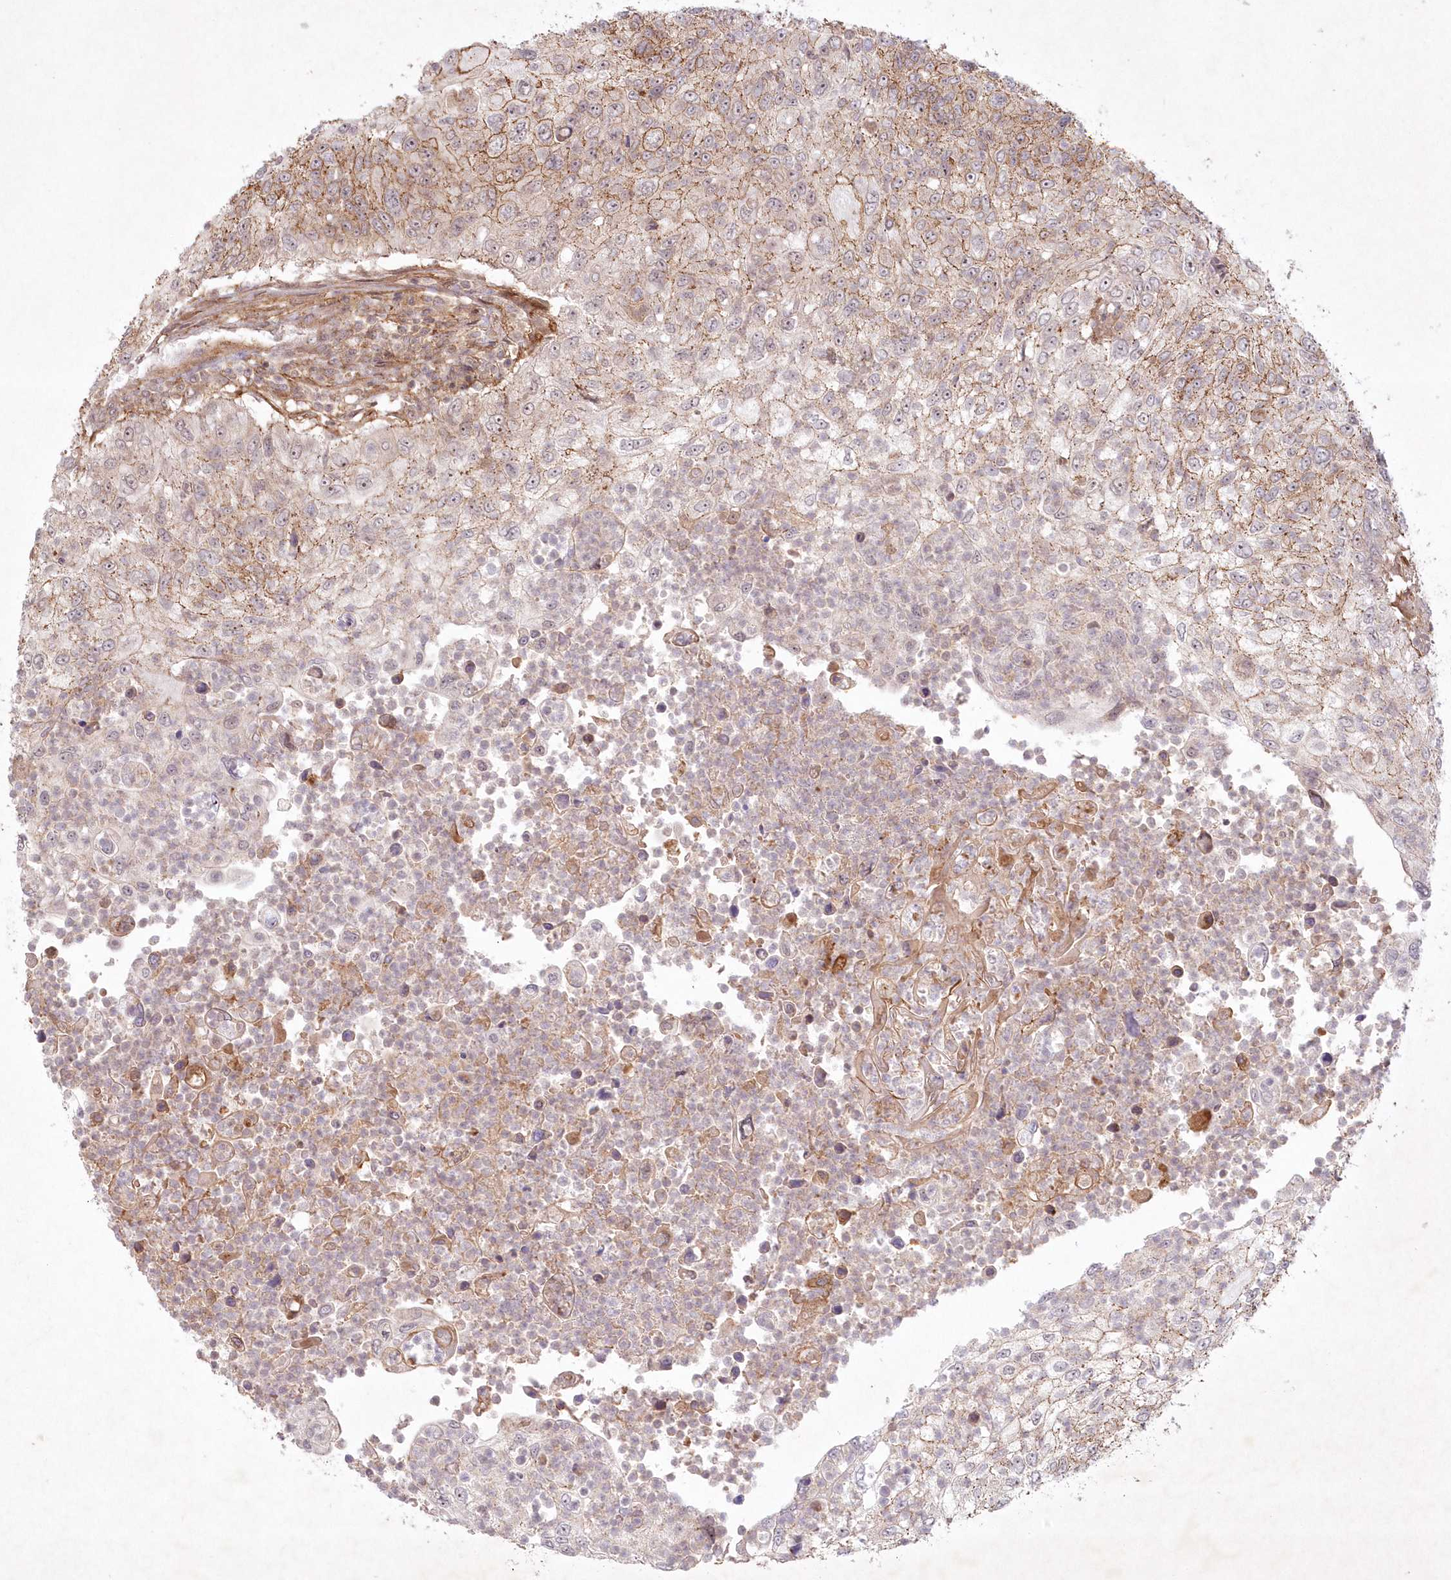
{"staining": {"intensity": "moderate", "quantity": "25%-75%", "location": "cytoplasmic/membranous,nuclear"}, "tissue": "urothelial cancer", "cell_type": "Tumor cells", "image_type": "cancer", "snomed": [{"axis": "morphology", "description": "Urothelial carcinoma, High grade"}, {"axis": "topography", "description": "Urinary bladder"}], "caption": "This image demonstrates immunohistochemistry (IHC) staining of urothelial carcinoma (high-grade), with medium moderate cytoplasmic/membranous and nuclear expression in approximately 25%-75% of tumor cells.", "gene": "TOGARAM2", "patient": {"sex": "female", "age": 60}}